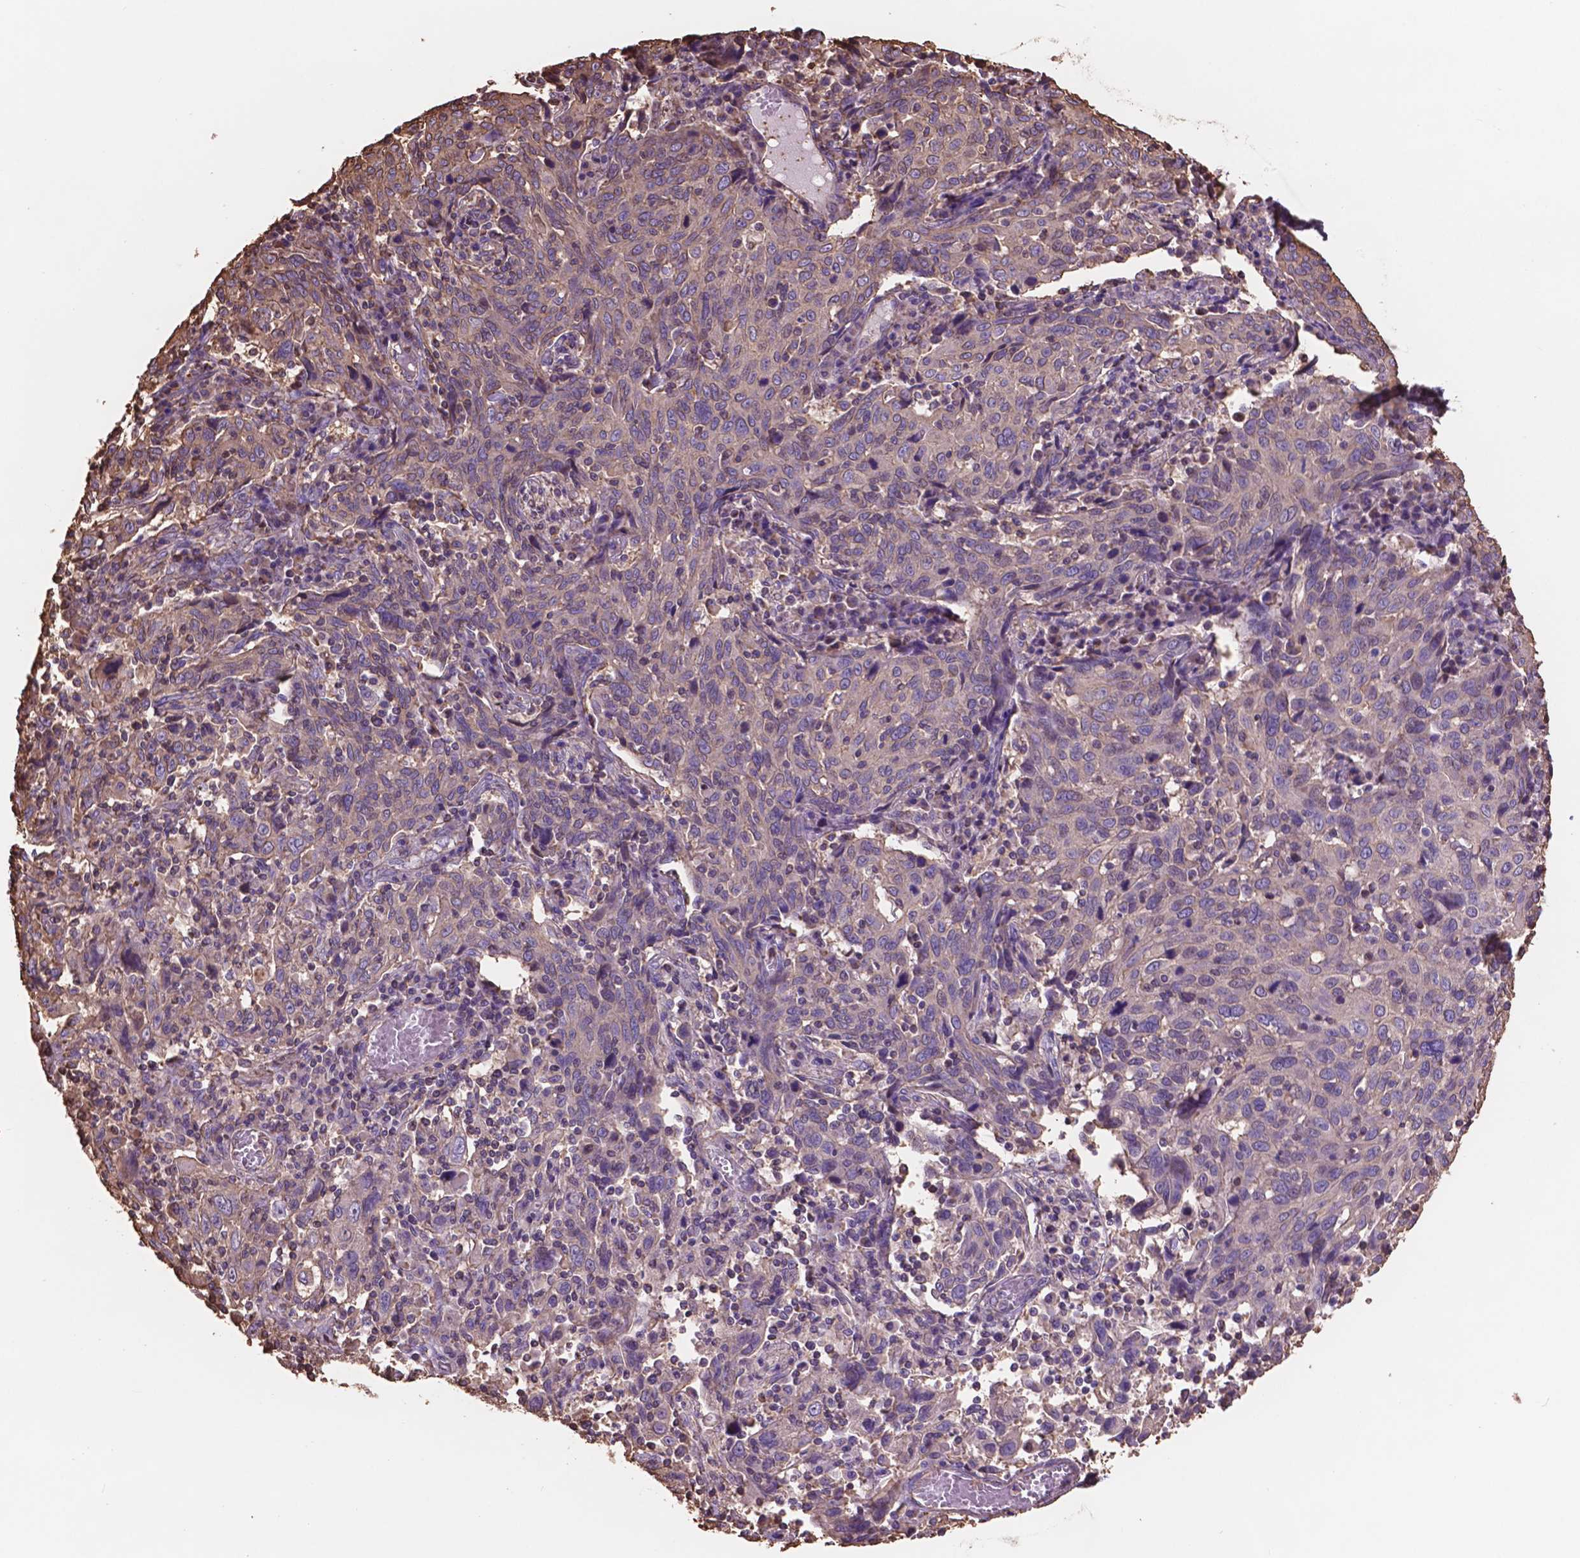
{"staining": {"intensity": "negative", "quantity": "none", "location": "none"}, "tissue": "cervical cancer", "cell_type": "Tumor cells", "image_type": "cancer", "snomed": [{"axis": "morphology", "description": "Squamous cell carcinoma, NOS"}, {"axis": "topography", "description": "Cervix"}], "caption": "Cervical cancer stained for a protein using IHC reveals no positivity tumor cells.", "gene": "NIPA2", "patient": {"sex": "female", "age": 46}}